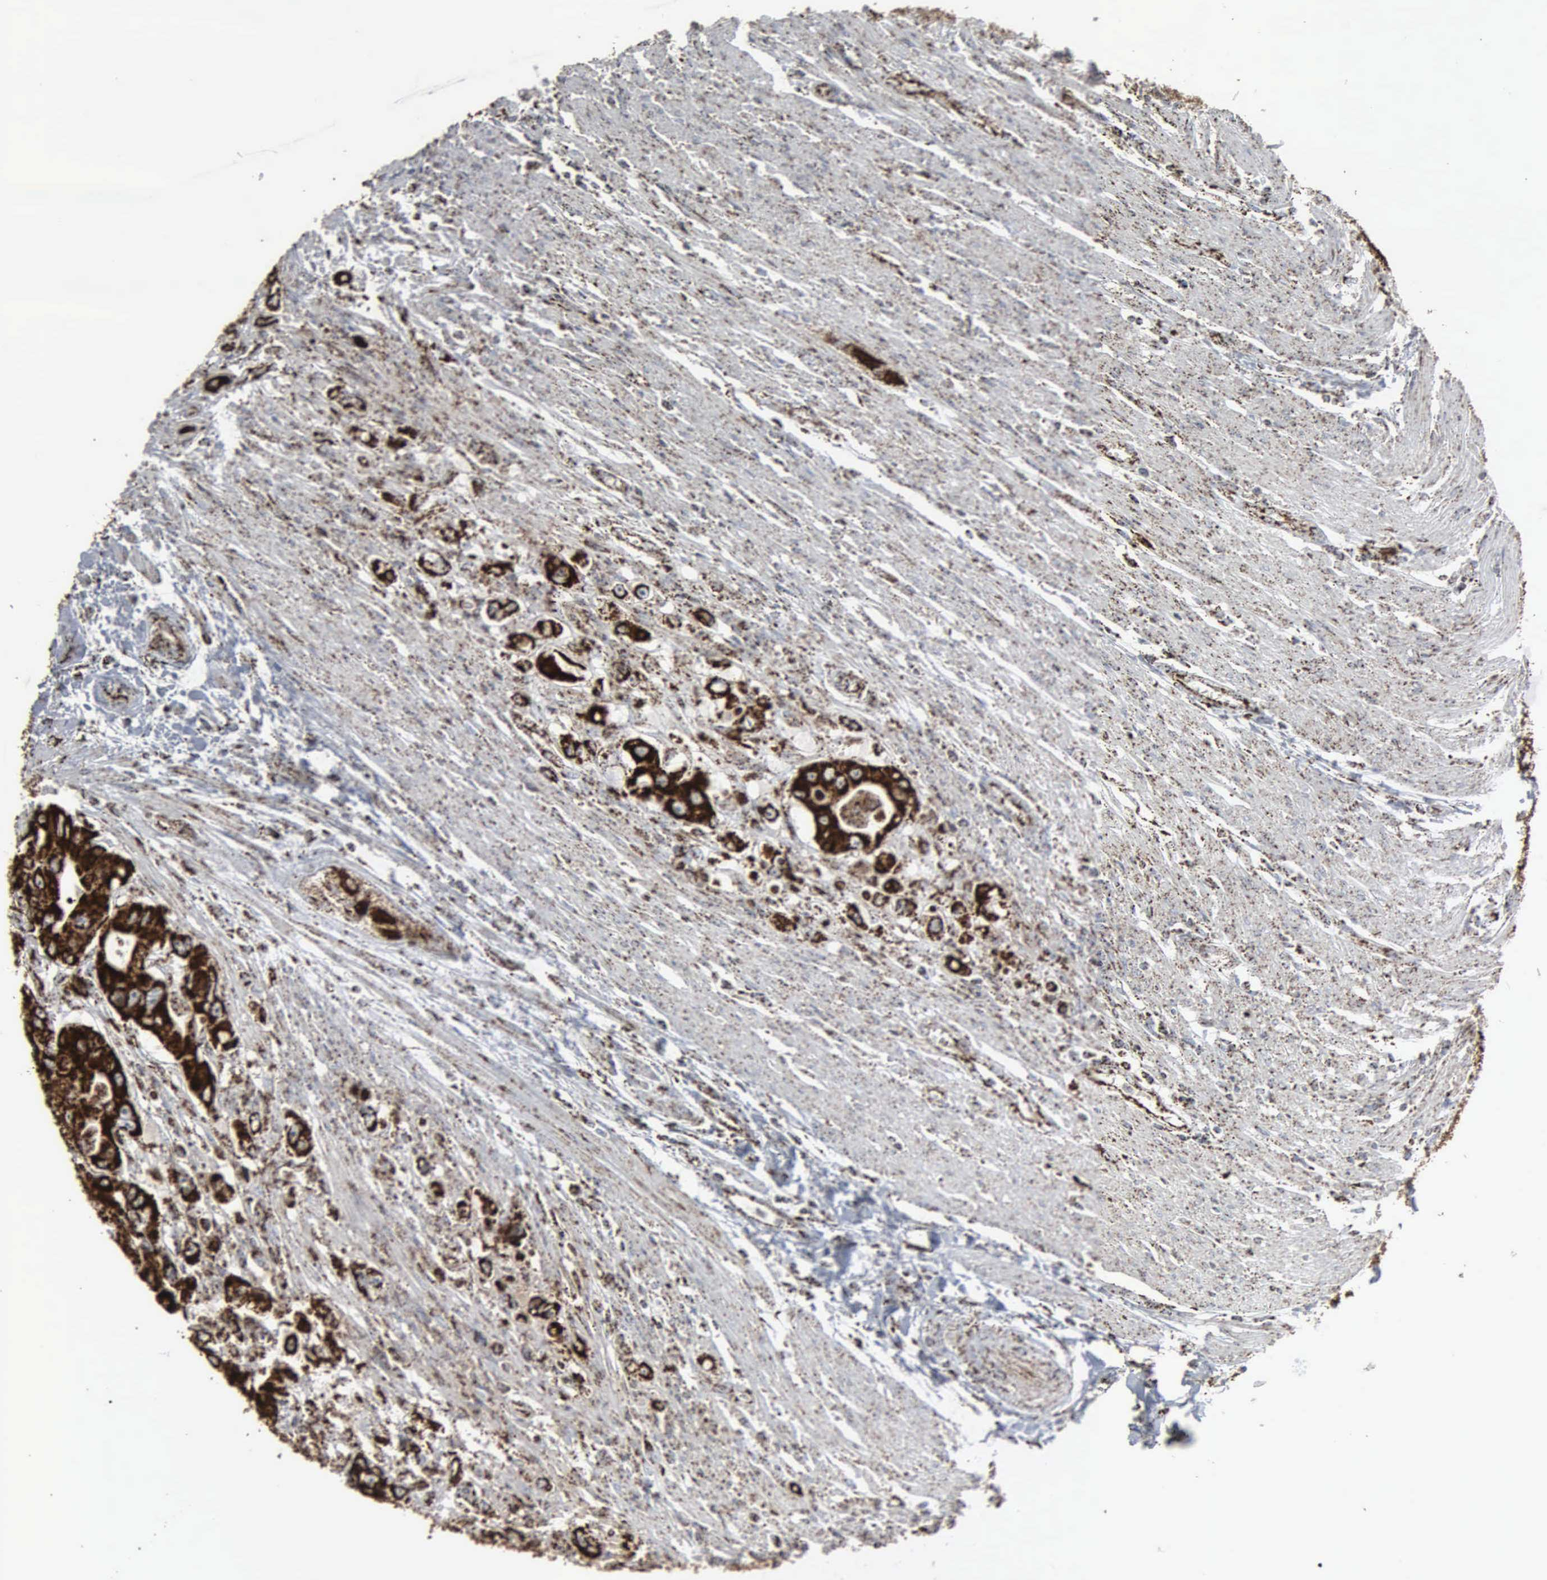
{"staining": {"intensity": "strong", "quantity": ">75%", "location": "cytoplasmic/membranous"}, "tissue": "colorectal cancer", "cell_type": "Tumor cells", "image_type": "cancer", "snomed": [{"axis": "morphology", "description": "Adenocarcinoma, NOS"}, {"axis": "topography", "description": "Colon"}], "caption": "IHC of human colorectal cancer (adenocarcinoma) exhibits high levels of strong cytoplasmic/membranous staining in about >75% of tumor cells. (Stains: DAB in brown, nuclei in blue, Microscopy: brightfield microscopy at high magnification).", "gene": "HSPA9", "patient": {"sex": "female", "age": 46}}